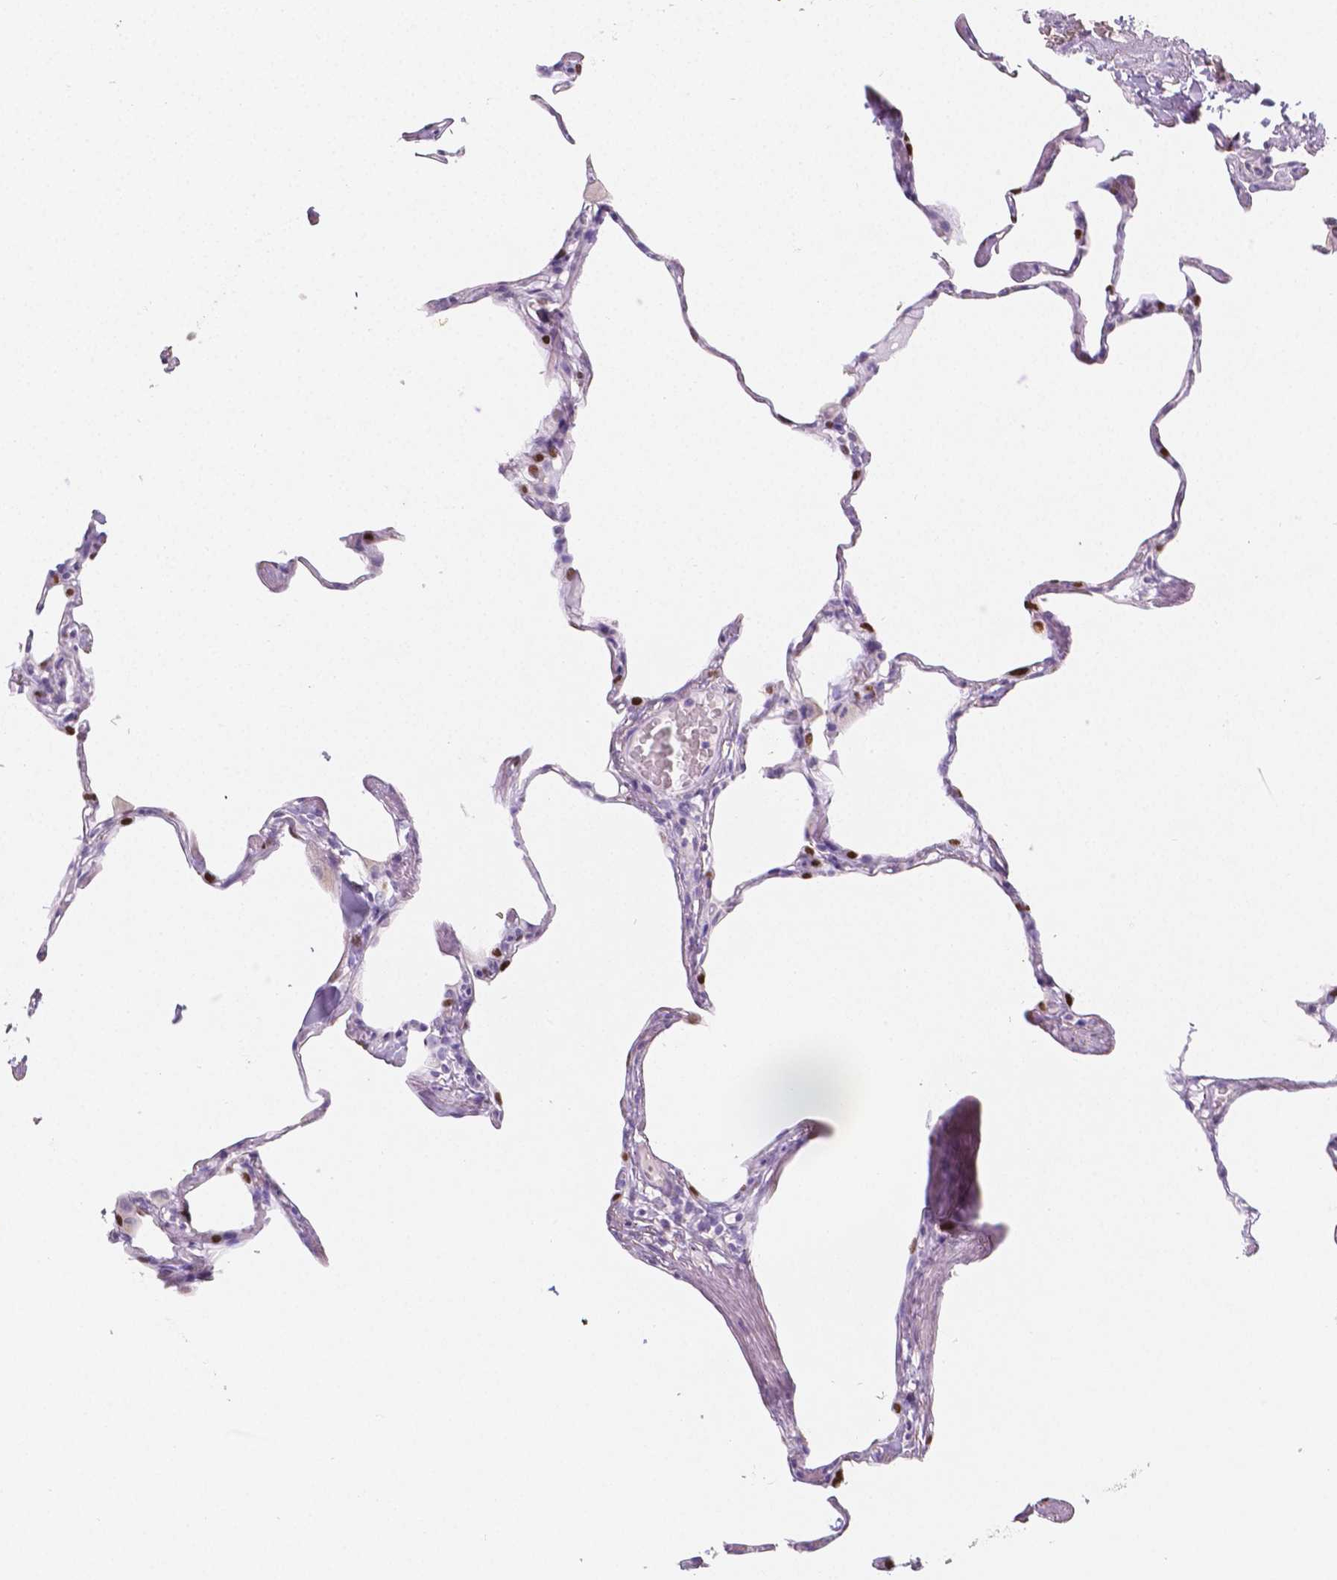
{"staining": {"intensity": "negative", "quantity": "none", "location": "none"}, "tissue": "lung", "cell_type": "Alveolar cells", "image_type": "normal", "snomed": [{"axis": "morphology", "description": "Normal tissue, NOS"}, {"axis": "topography", "description": "Lung"}], "caption": "Immunohistochemistry photomicrograph of benign lung: lung stained with DAB reveals no significant protein expression in alveolar cells.", "gene": "HNF1B", "patient": {"sex": "male", "age": 65}}